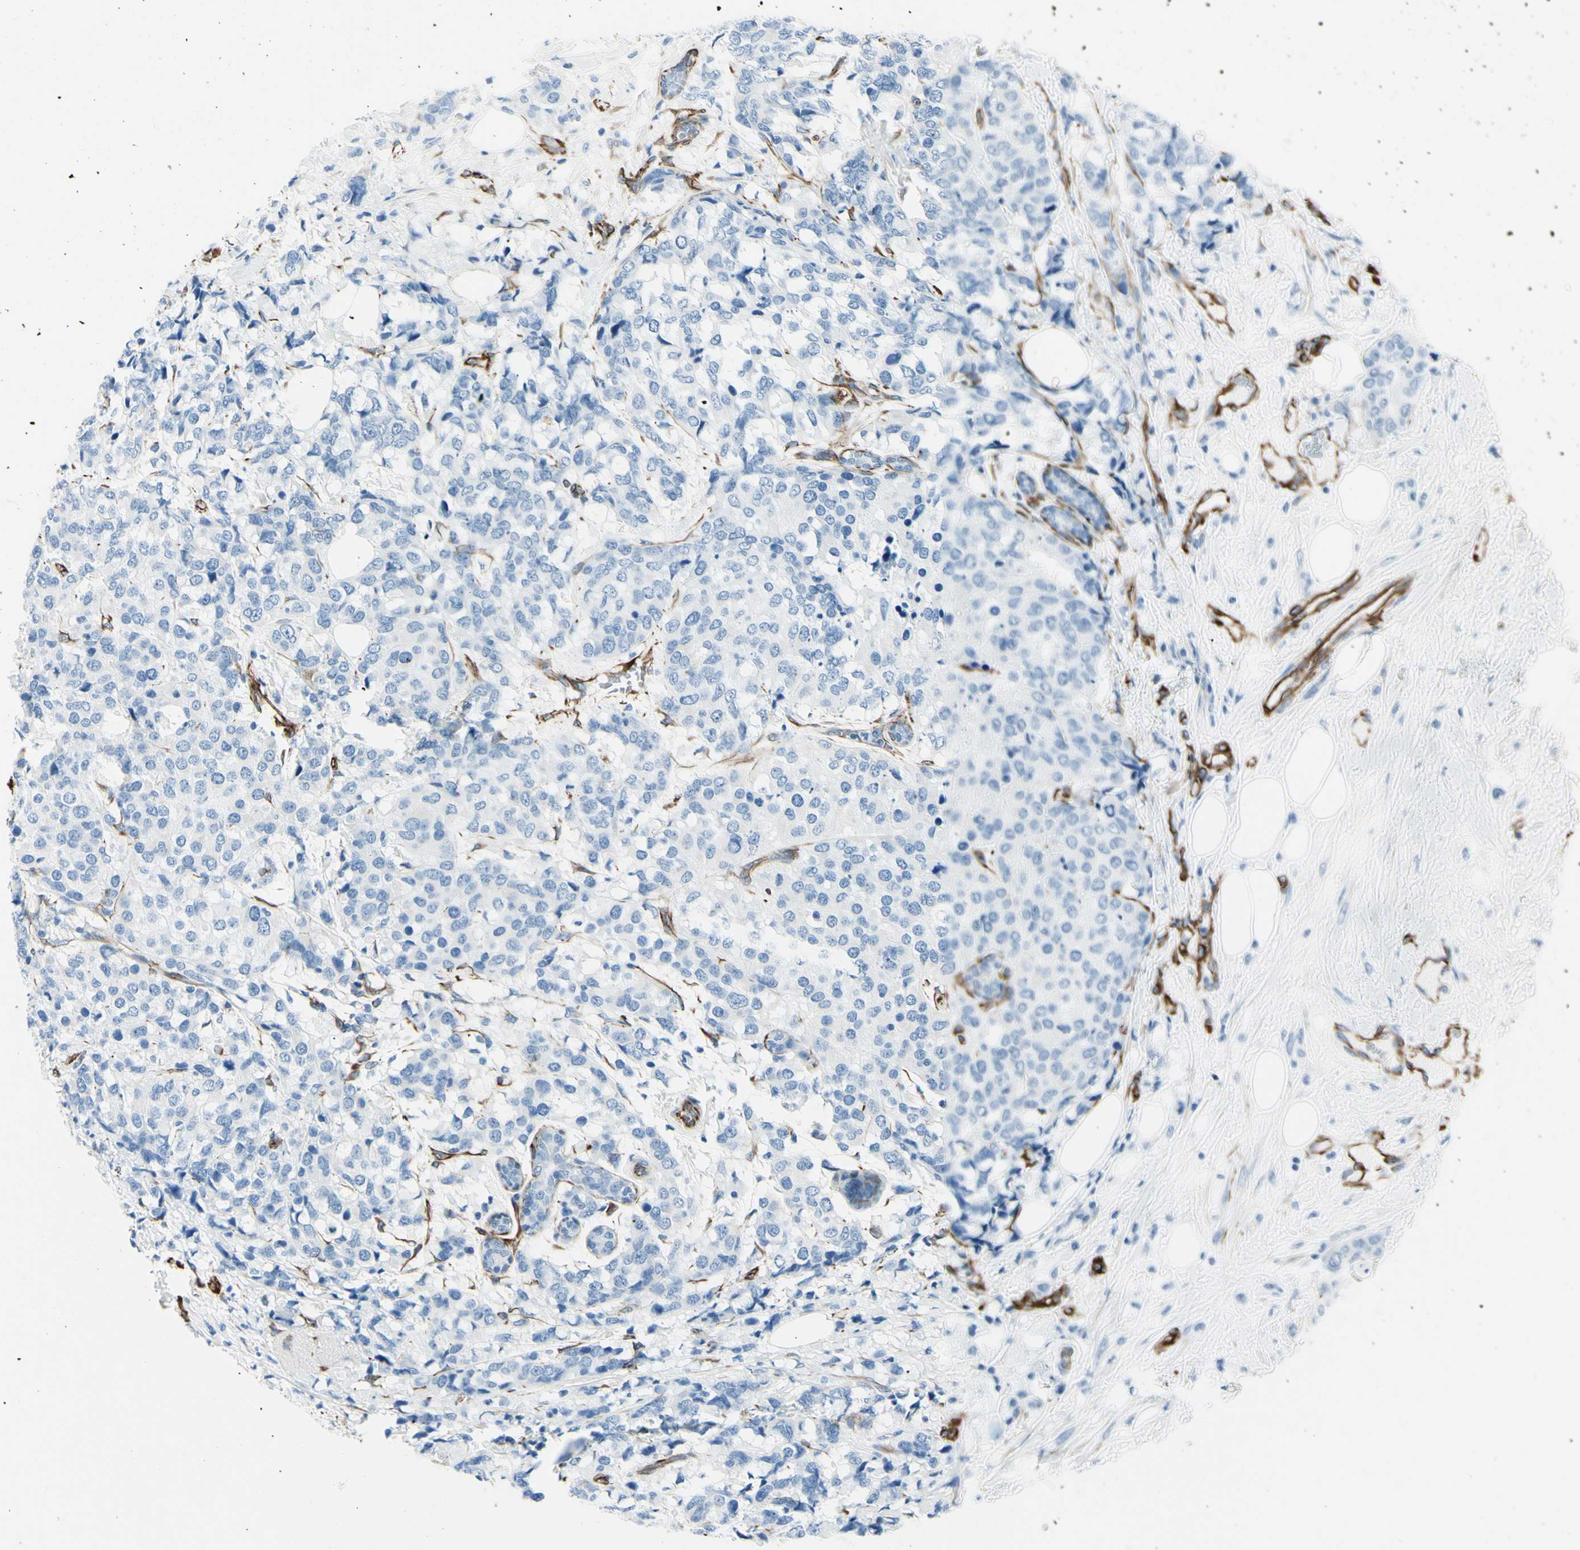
{"staining": {"intensity": "negative", "quantity": "none", "location": "none"}, "tissue": "breast cancer", "cell_type": "Tumor cells", "image_type": "cancer", "snomed": [{"axis": "morphology", "description": "Lobular carcinoma"}, {"axis": "topography", "description": "Breast"}], "caption": "An immunohistochemistry (IHC) image of breast cancer is shown. There is no staining in tumor cells of breast cancer.", "gene": "PTH2R", "patient": {"sex": "female", "age": 59}}